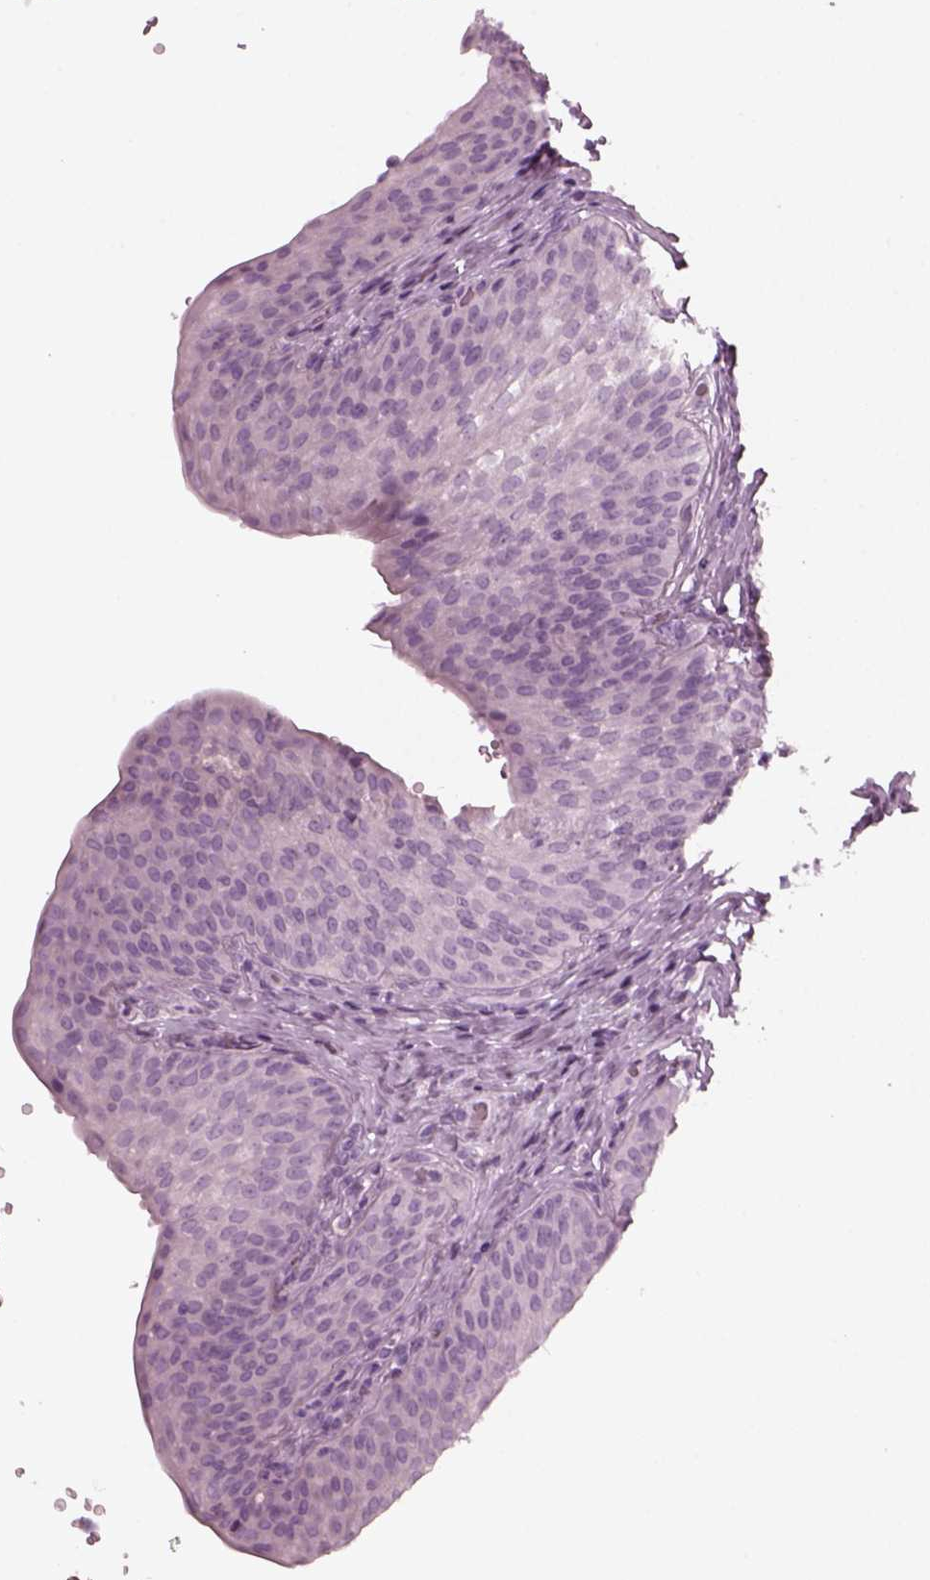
{"staining": {"intensity": "negative", "quantity": "none", "location": "none"}, "tissue": "urinary bladder", "cell_type": "Urothelial cells", "image_type": "normal", "snomed": [{"axis": "morphology", "description": "Normal tissue, NOS"}, {"axis": "topography", "description": "Urinary bladder"}], "caption": "Immunohistochemistry (IHC) image of benign human urinary bladder stained for a protein (brown), which demonstrates no positivity in urothelial cells. (DAB (3,3'-diaminobenzidine) immunohistochemistry (IHC) with hematoxylin counter stain).", "gene": "GRM6", "patient": {"sex": "male", "age": 66}}